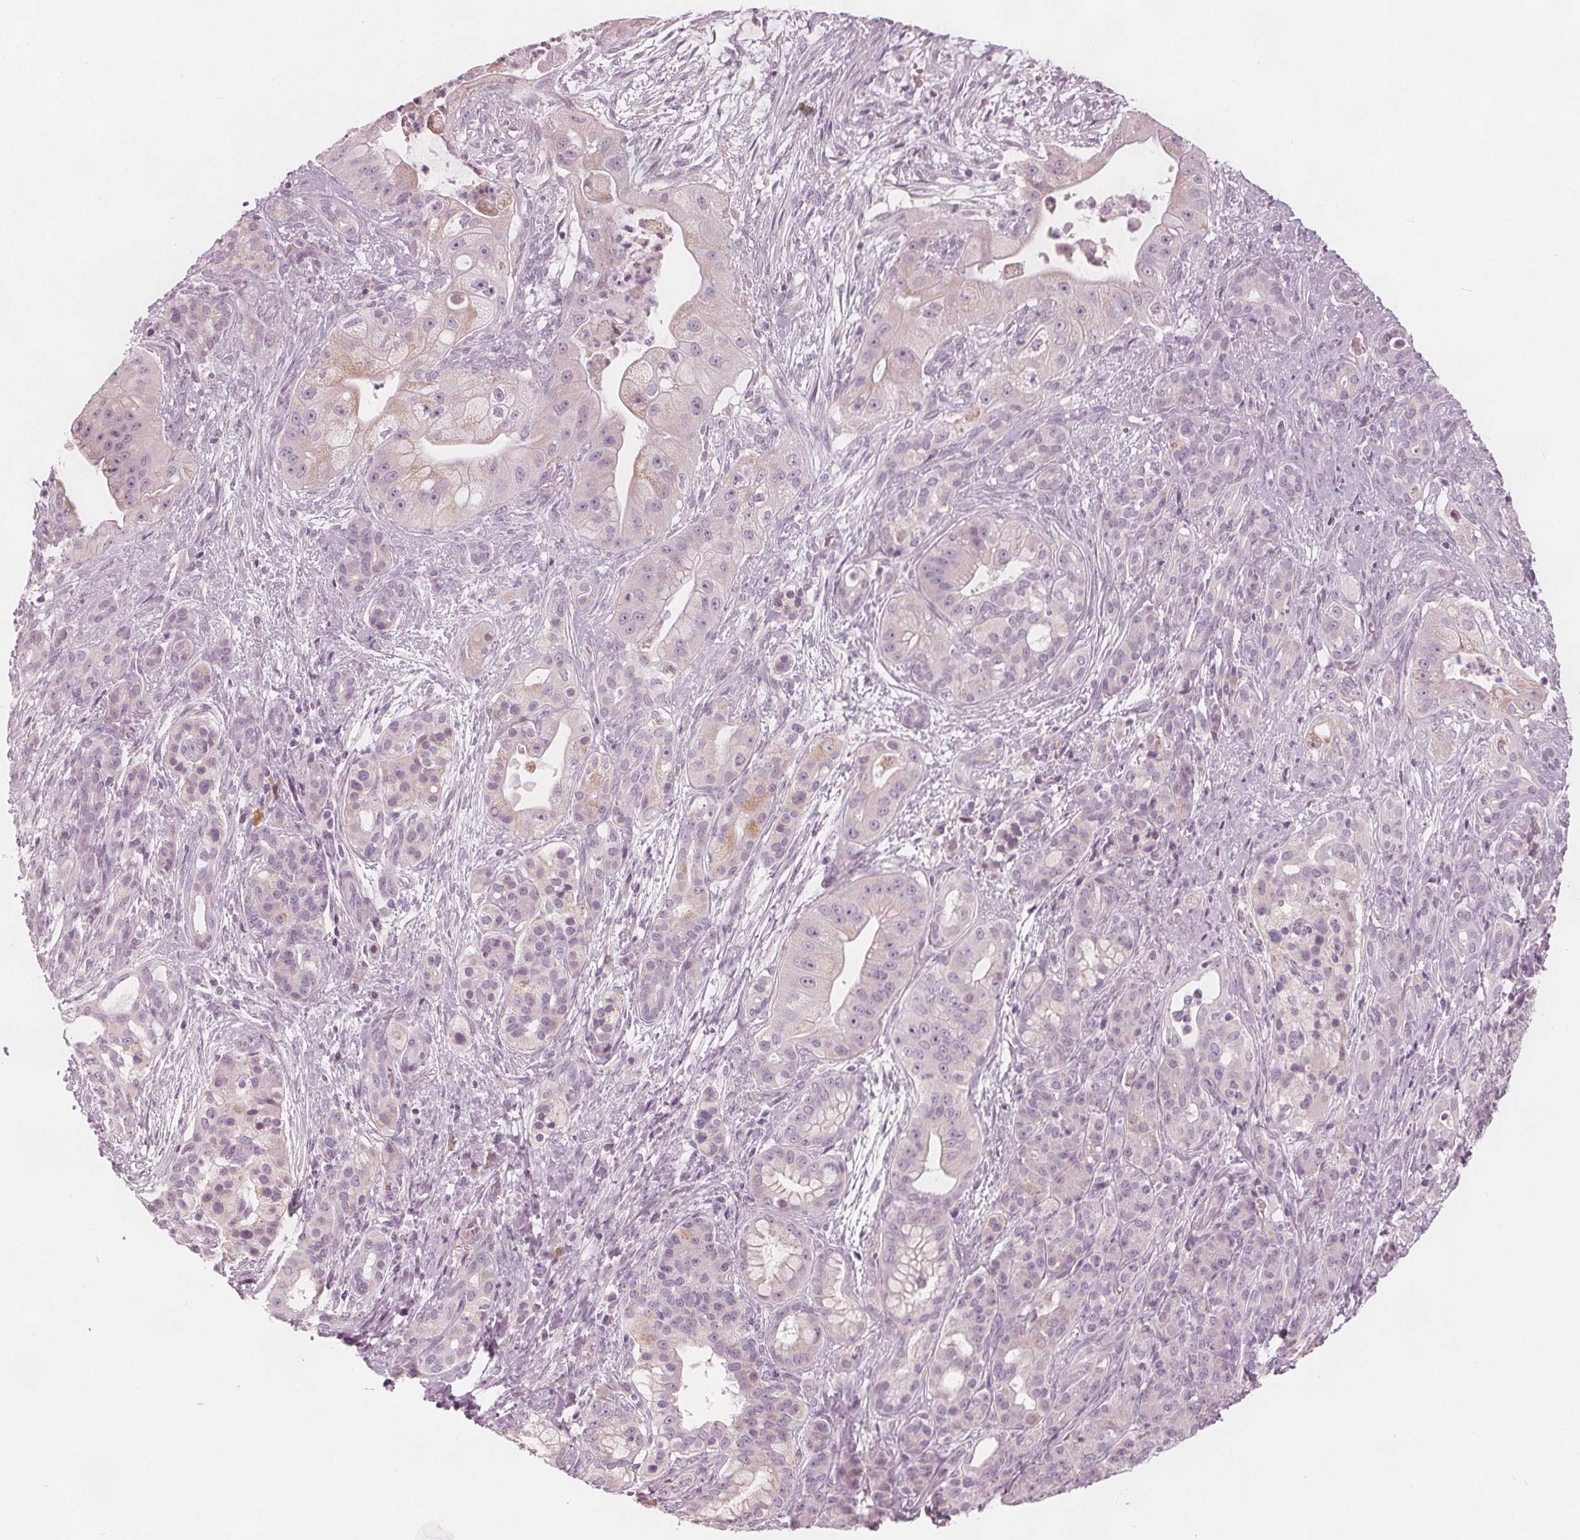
{"staining": {"intensity": "weak", "quantity": "<25%", "location": "cytoplasmic/membranous"}, "tissue": "pancreatic cancer", "cell_type": "Tumor cells", "image_type": "cancer", "snomed": [{"axis": "morphology", "description": "Normal tissue, NOS"}, {"axis": "morphology", "description": "Inflammation, NOS"}, {"axis": "morphology", "description": "Adenocarcinoma, NOS"}, {"axis": "topography", "description": "Pancreas"}], "caption": "Immunohistochemistry photomicrograph of pancreatic cancer (adenocarcinoma) stained for a protein (brown), which exhibits no staining in tumor cells.", "gene": "BRSK1", "patient": {"sex": "male", "age": 57}}